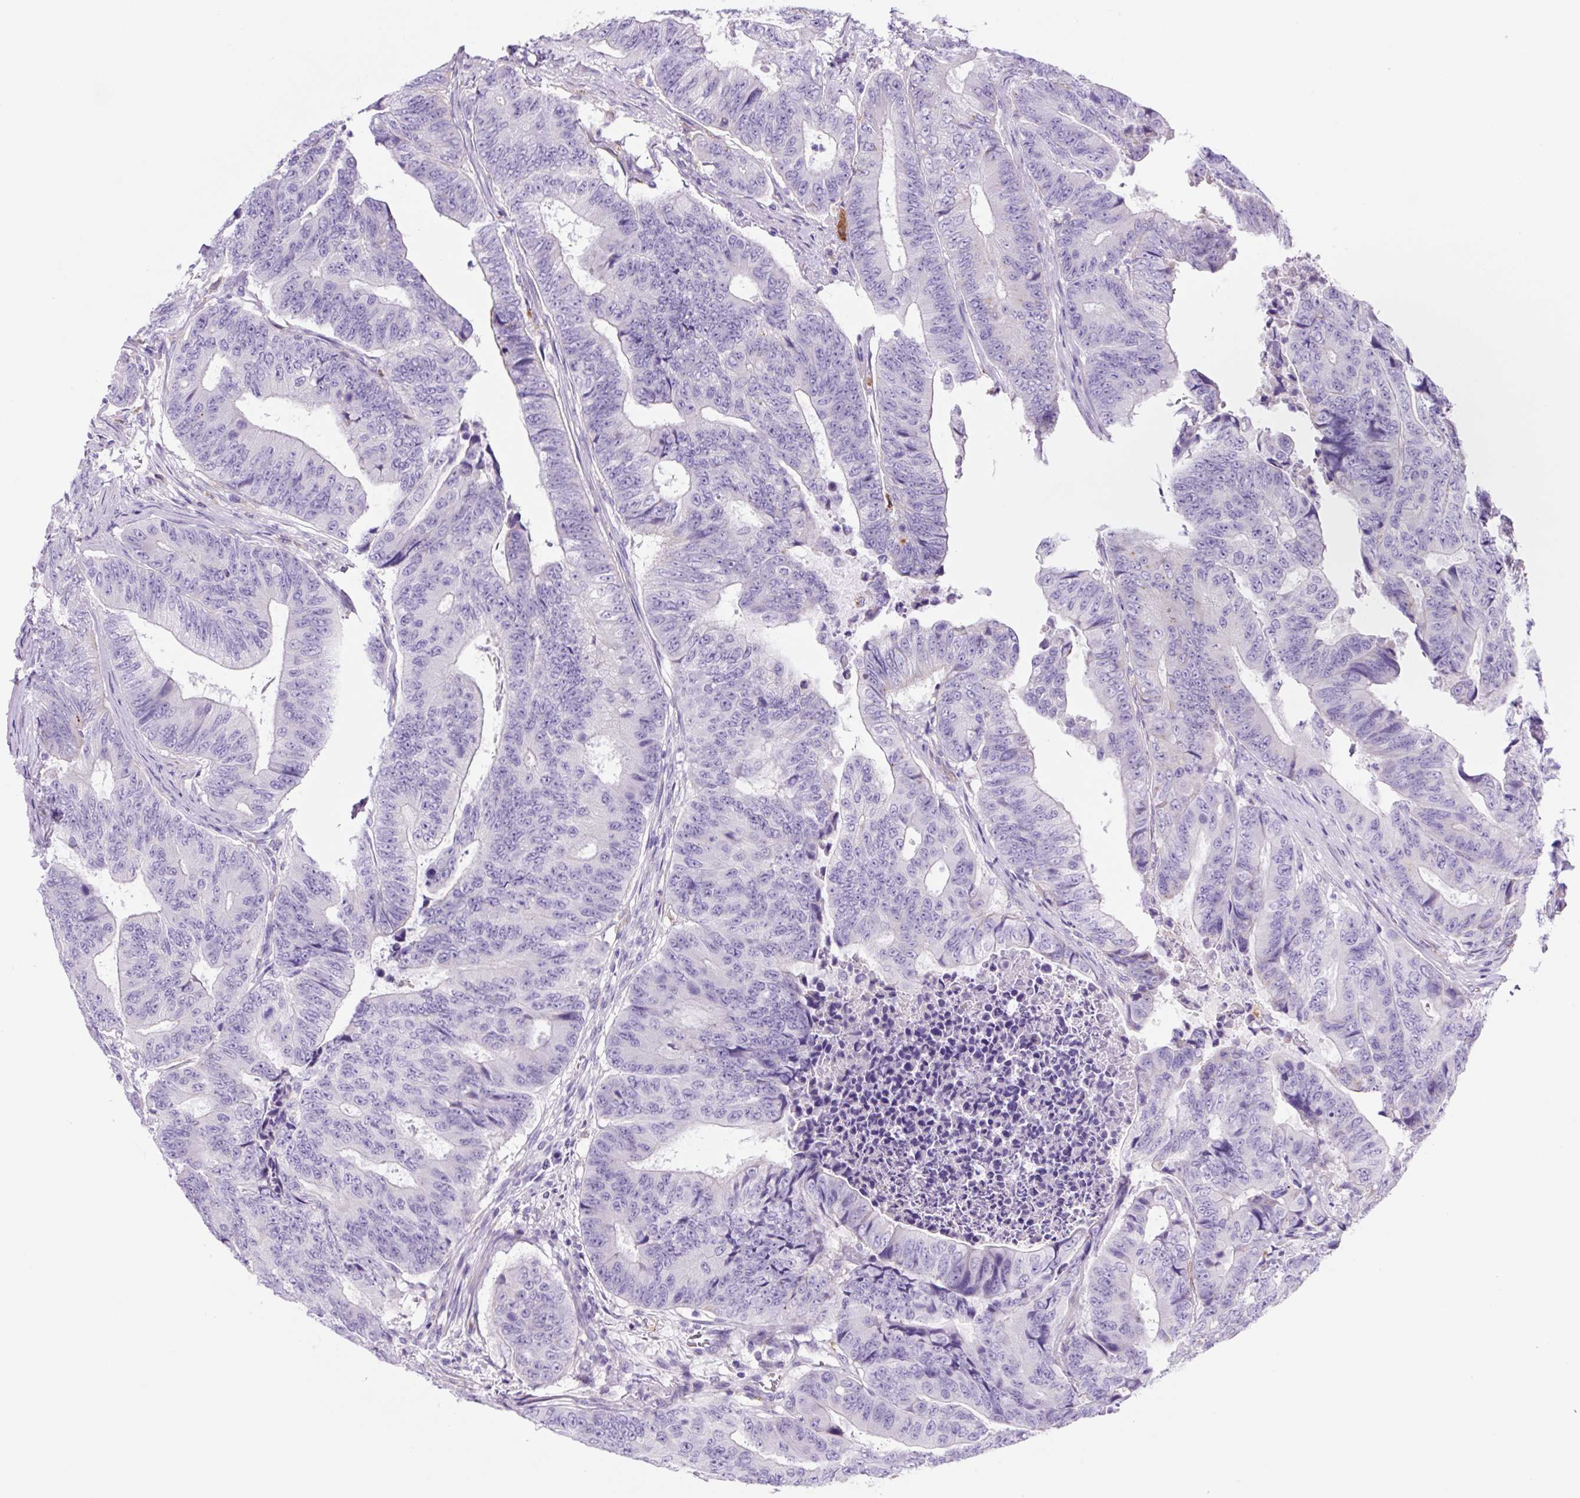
{"staining": {"intensity": "negative", "quantity": "none", "location": "none"}, "tissue": "colorectal cancer", "cell_type": "Tumor cells", "image_type": "cancer", "snomed": [{"axis": "morphology", "description": "Adenocarcinoma, NOS"}, {"axis": "topography", "description": "Colon"}], "caption": "The histopathology image displays no staining of tumor cells in colorectal adenocarcinoma.", "gene": "LCN10", "patient": {"sex": "female", "age": 48}}